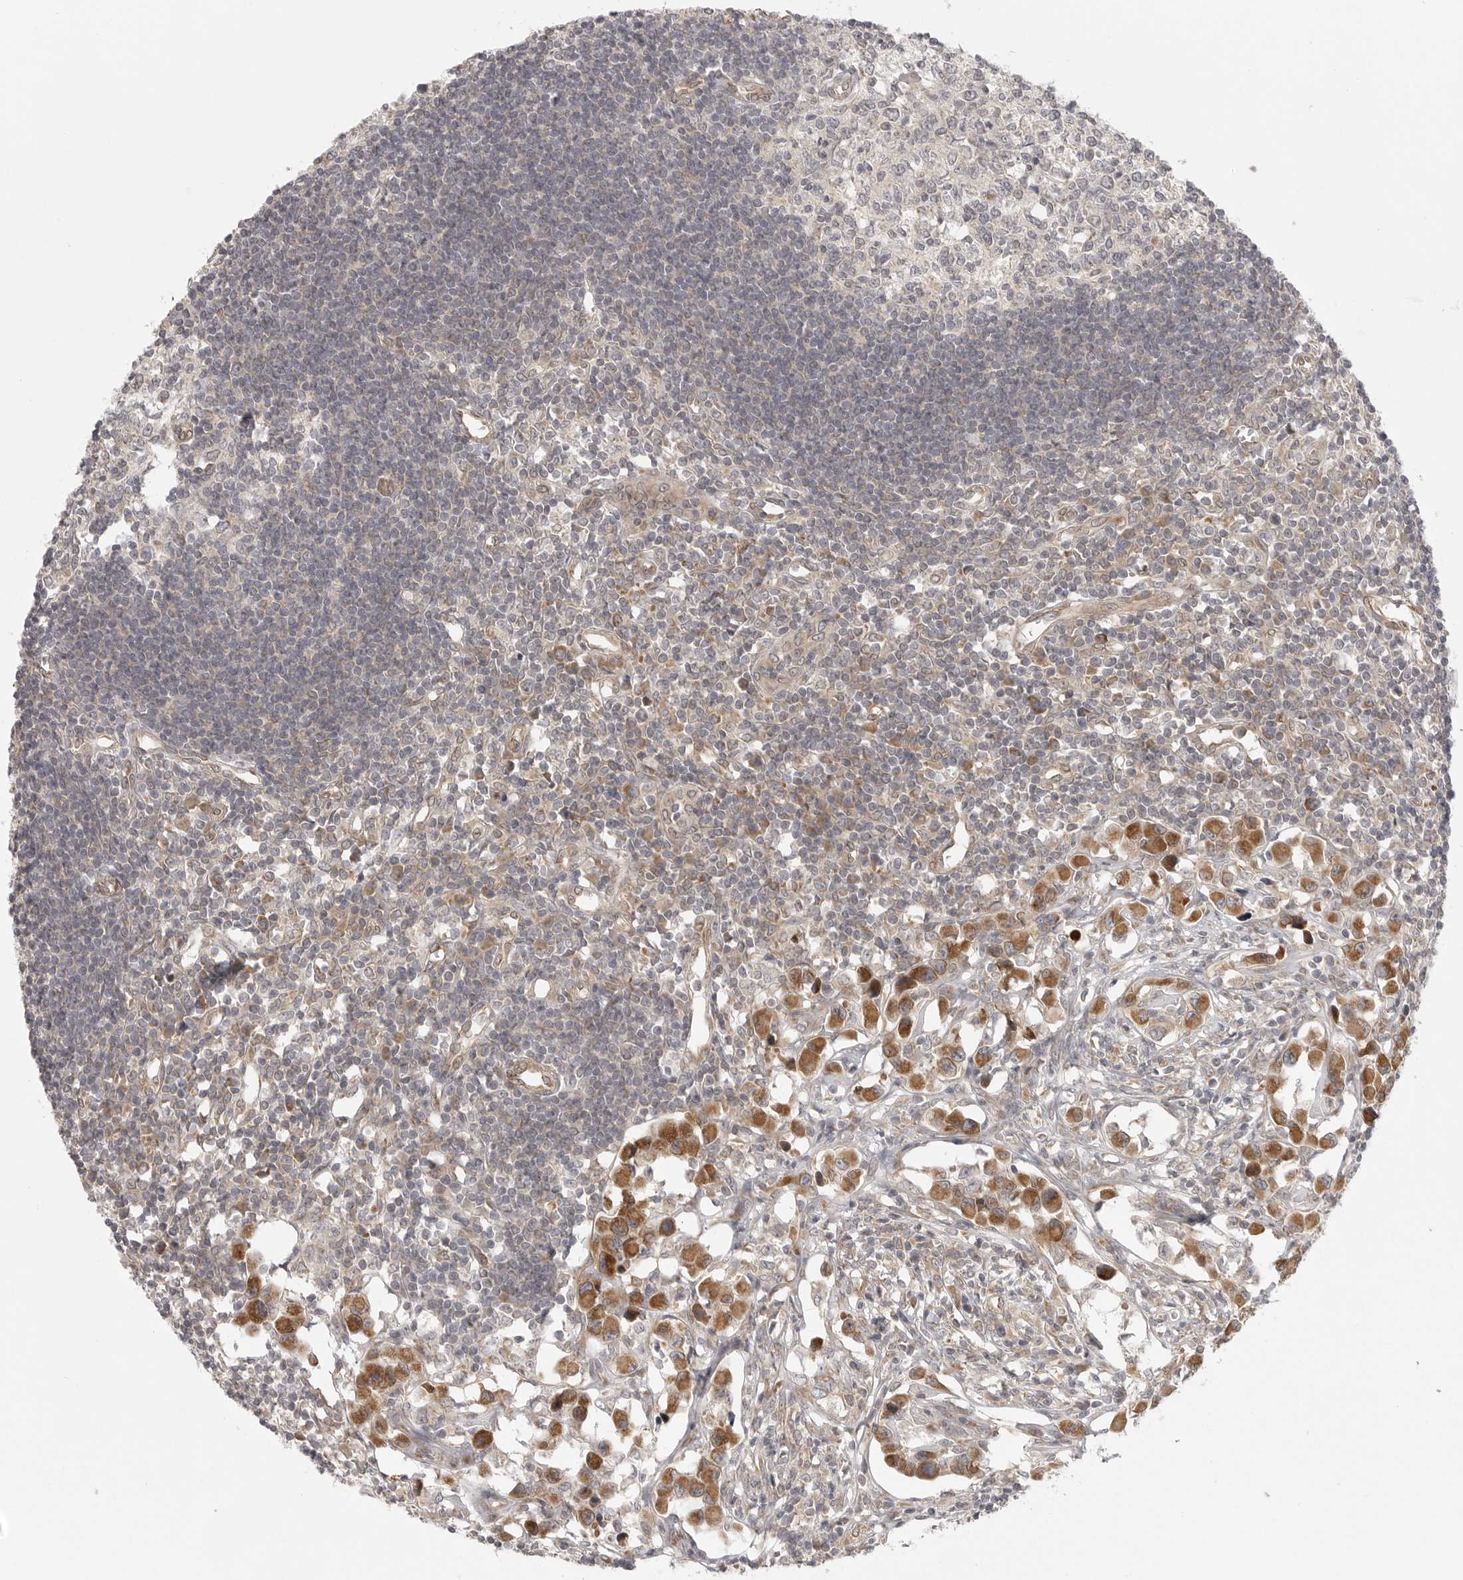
{"staining": {"intensity": "moderate", "quantity": "25%-75%", "location": "cytoplasmic/membranous"}, "tissue": "lymph node", "cell_type": "Germinal center cells", "image_type": "normal", "snomed": [{"axis": "morphology", "description": "Normal tissue, NOS"}, {"axis": "morphology", "description": "Malignant melanoma, Metastatic site"}, {"axis": "topography", "description": "Lymph node"}], "caption": "This histopathology image displays normal lymph node stained with immunohistochemistry to label a protein in brown. The cytoplasmic/membranous of germinal center cells show moderate positivity for the protein. Nuclei are counter-stained blue.", "gene": "CERS2", "patient": {"sex": "male", "age": 41}}